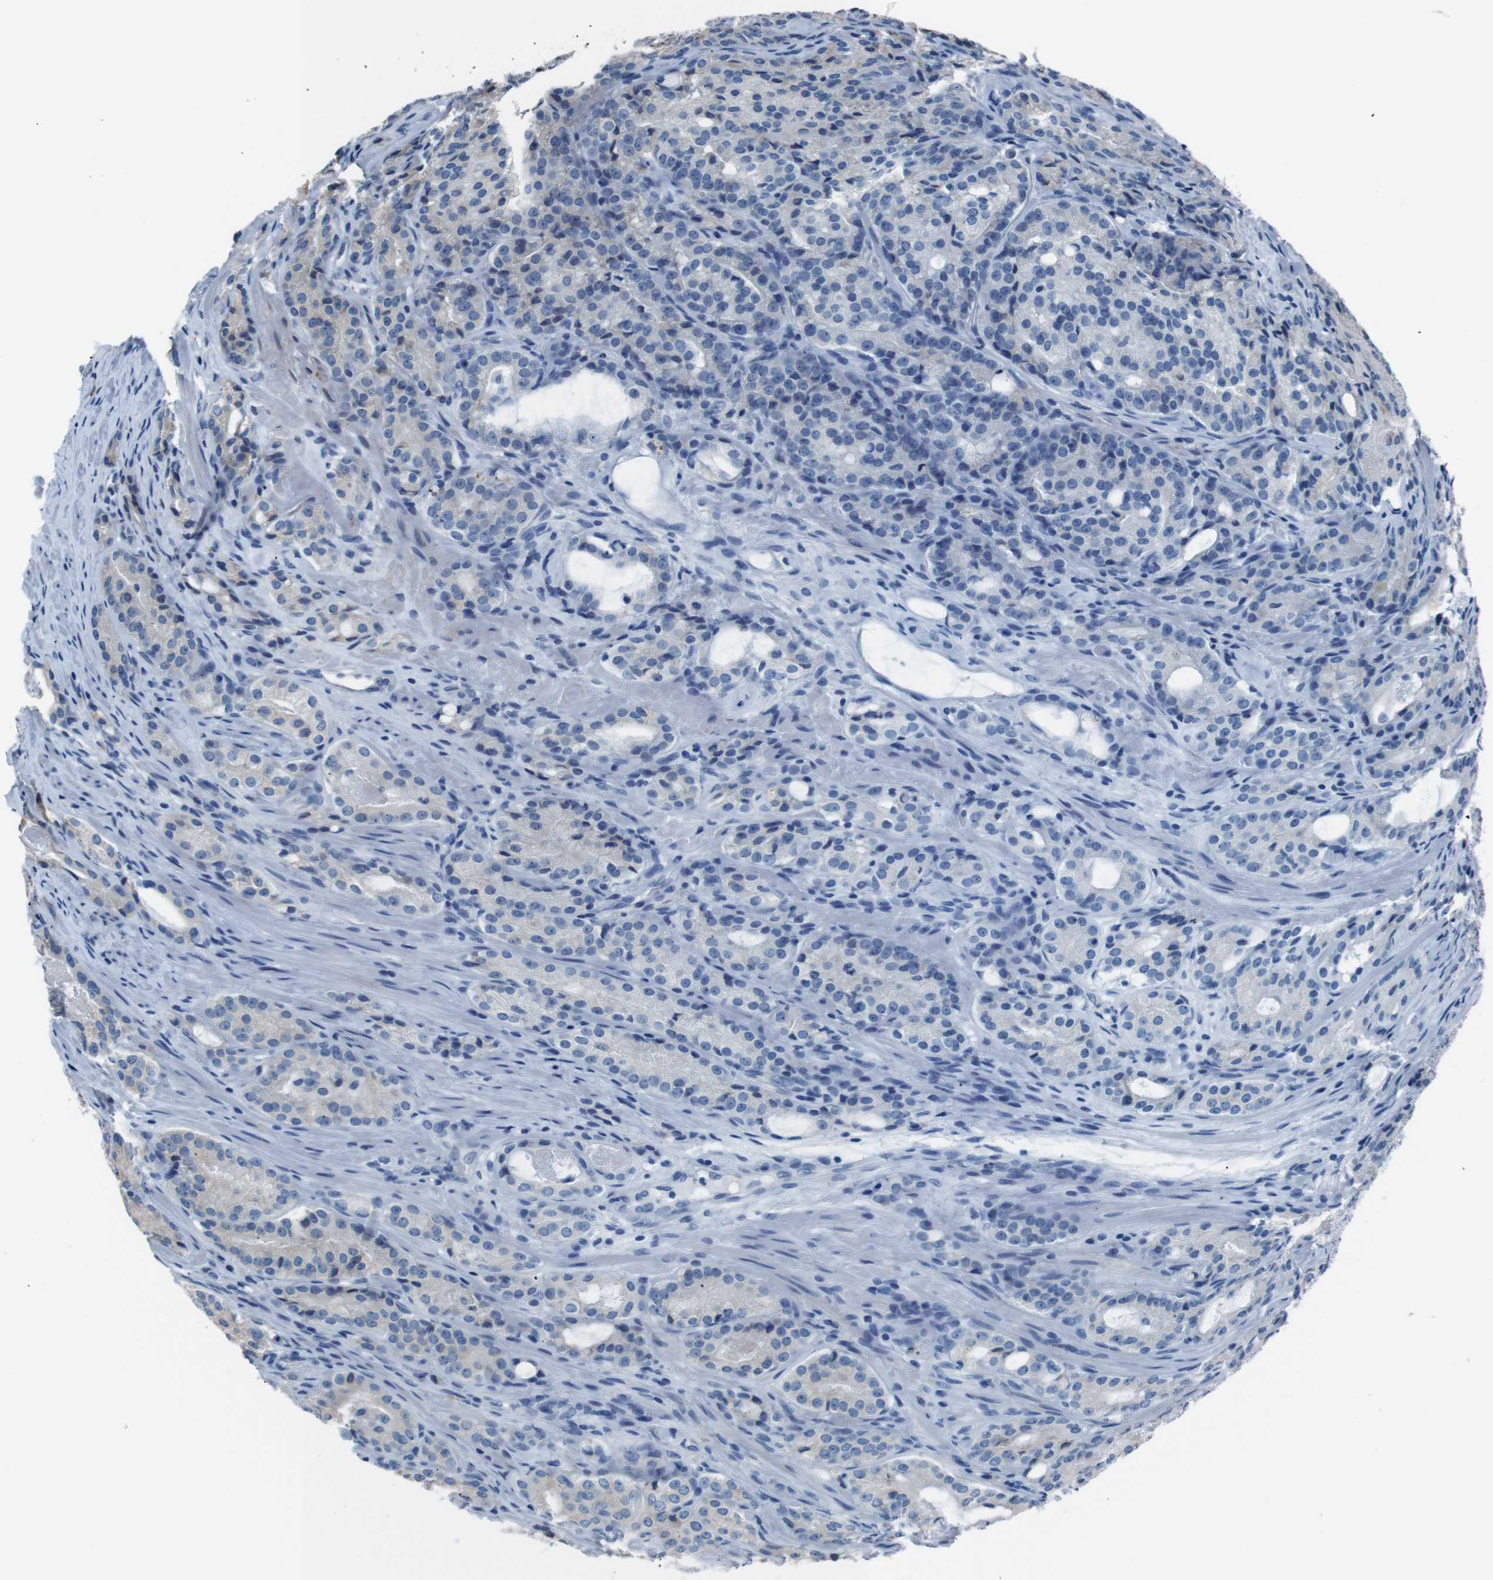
{"staining": {"intensity": "negative", "quantity": "none", "location": "none"}, "tissue": "prostate cancer", "cell_type": "Tumor cells", "image_type": "cancer", "snomed": [{"axis": "morphology", "description": "Adenocarcinoma, High grade"}, {"axis": "topography", "description": "Prostate"}], "caption": "This is an immunohistochemistry (IHC) photomicrograph of human prostate cancer (high-grade adenocarcinoma). There is no staining in tumor cells.", "gene": "SIGMAR1", "patient": {"sex": "male", "age": 72}}